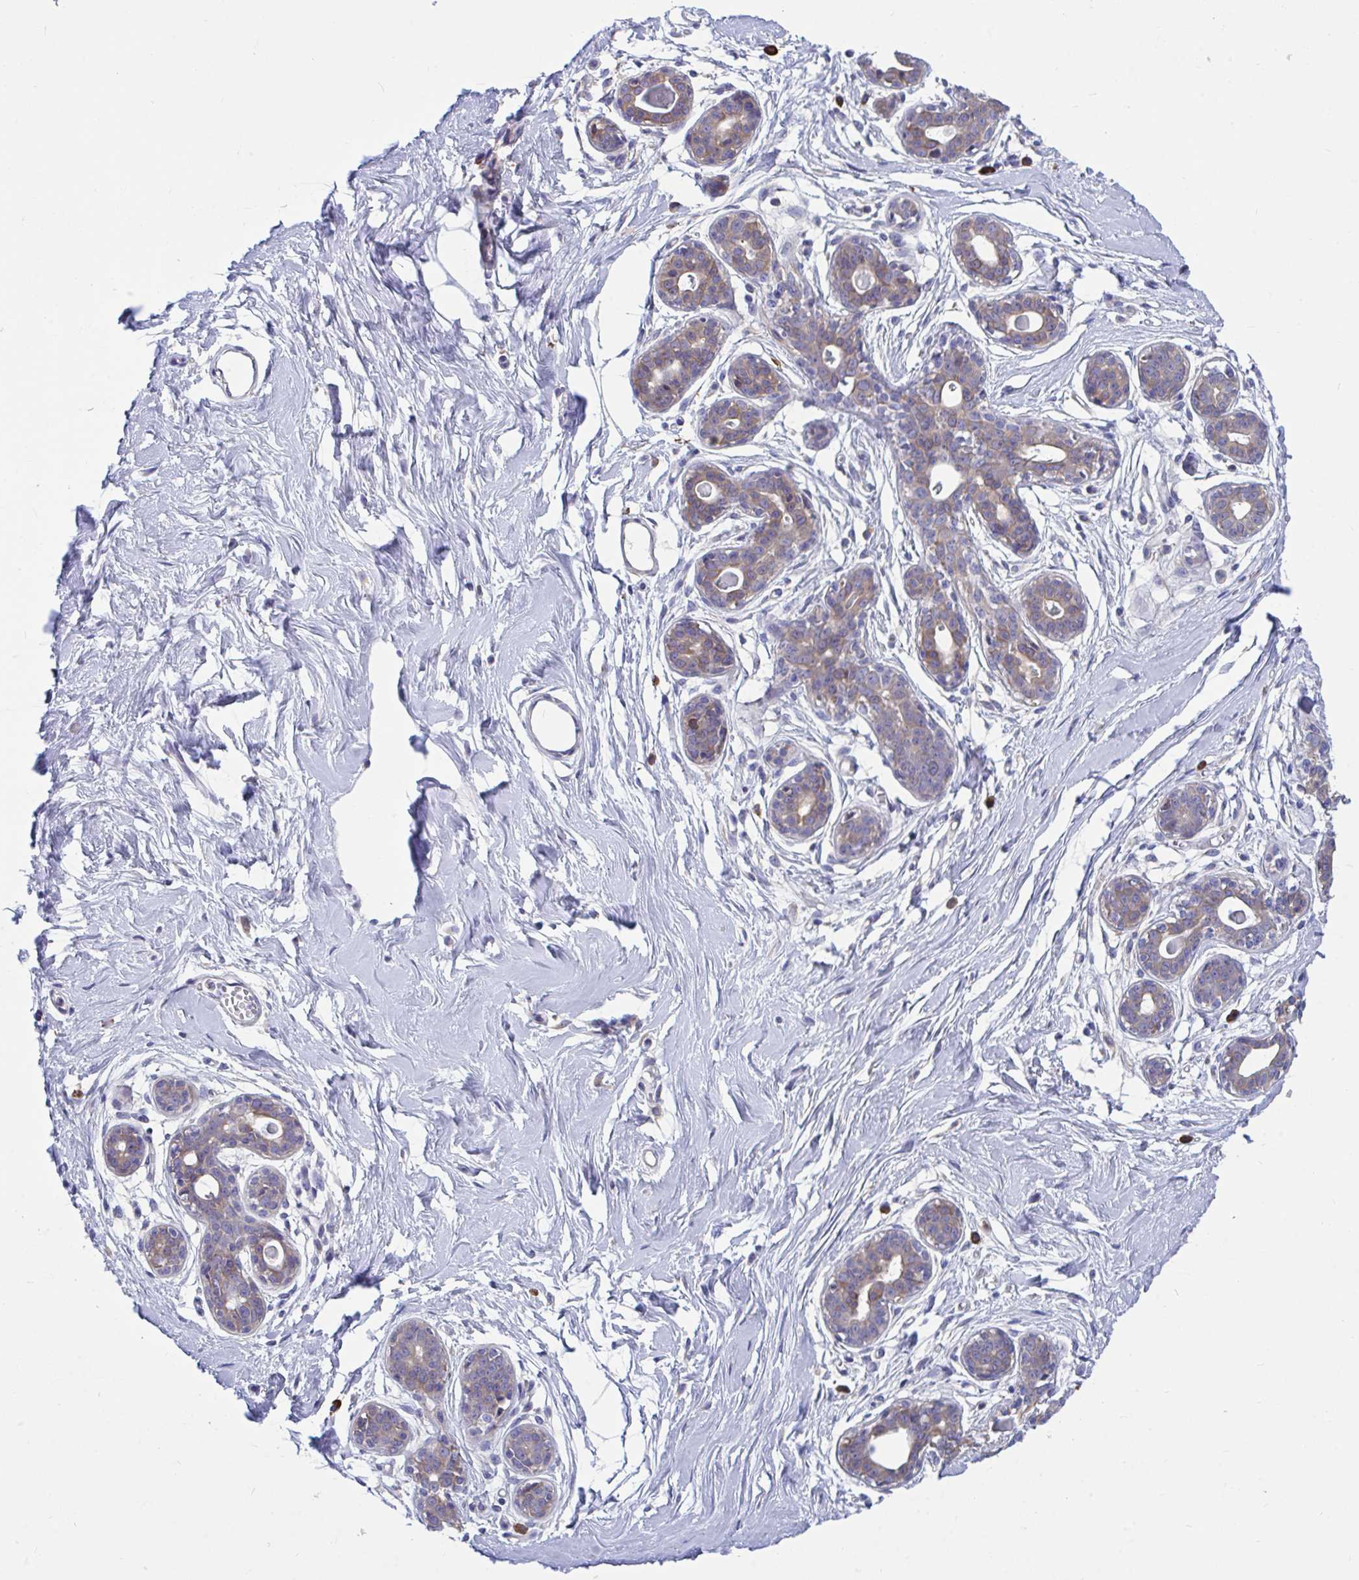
{"staining": {"intensity": "negative", "quantity": "none", "location": "none"}, "tissue": "breast", "cell_type": "Adipocytes", "image_type": "normal", "snomed": [{"axis": "morphology", "description": "Normal tissue, NOS"}, {"axis": "topography", "description": "Breast"}], "caption": "This is a image of IHC staining of benign breast, which shows no expression in adipocytes. Brightfield microscopy of immunohistochemistry (IHC) stained with DAB (3,3'-diaminobenzidine) (brown) and hematoxylin (blue), captured at high magnification.", "gene": "WBP1", "patient": {"sex": "female", "age": 45}}